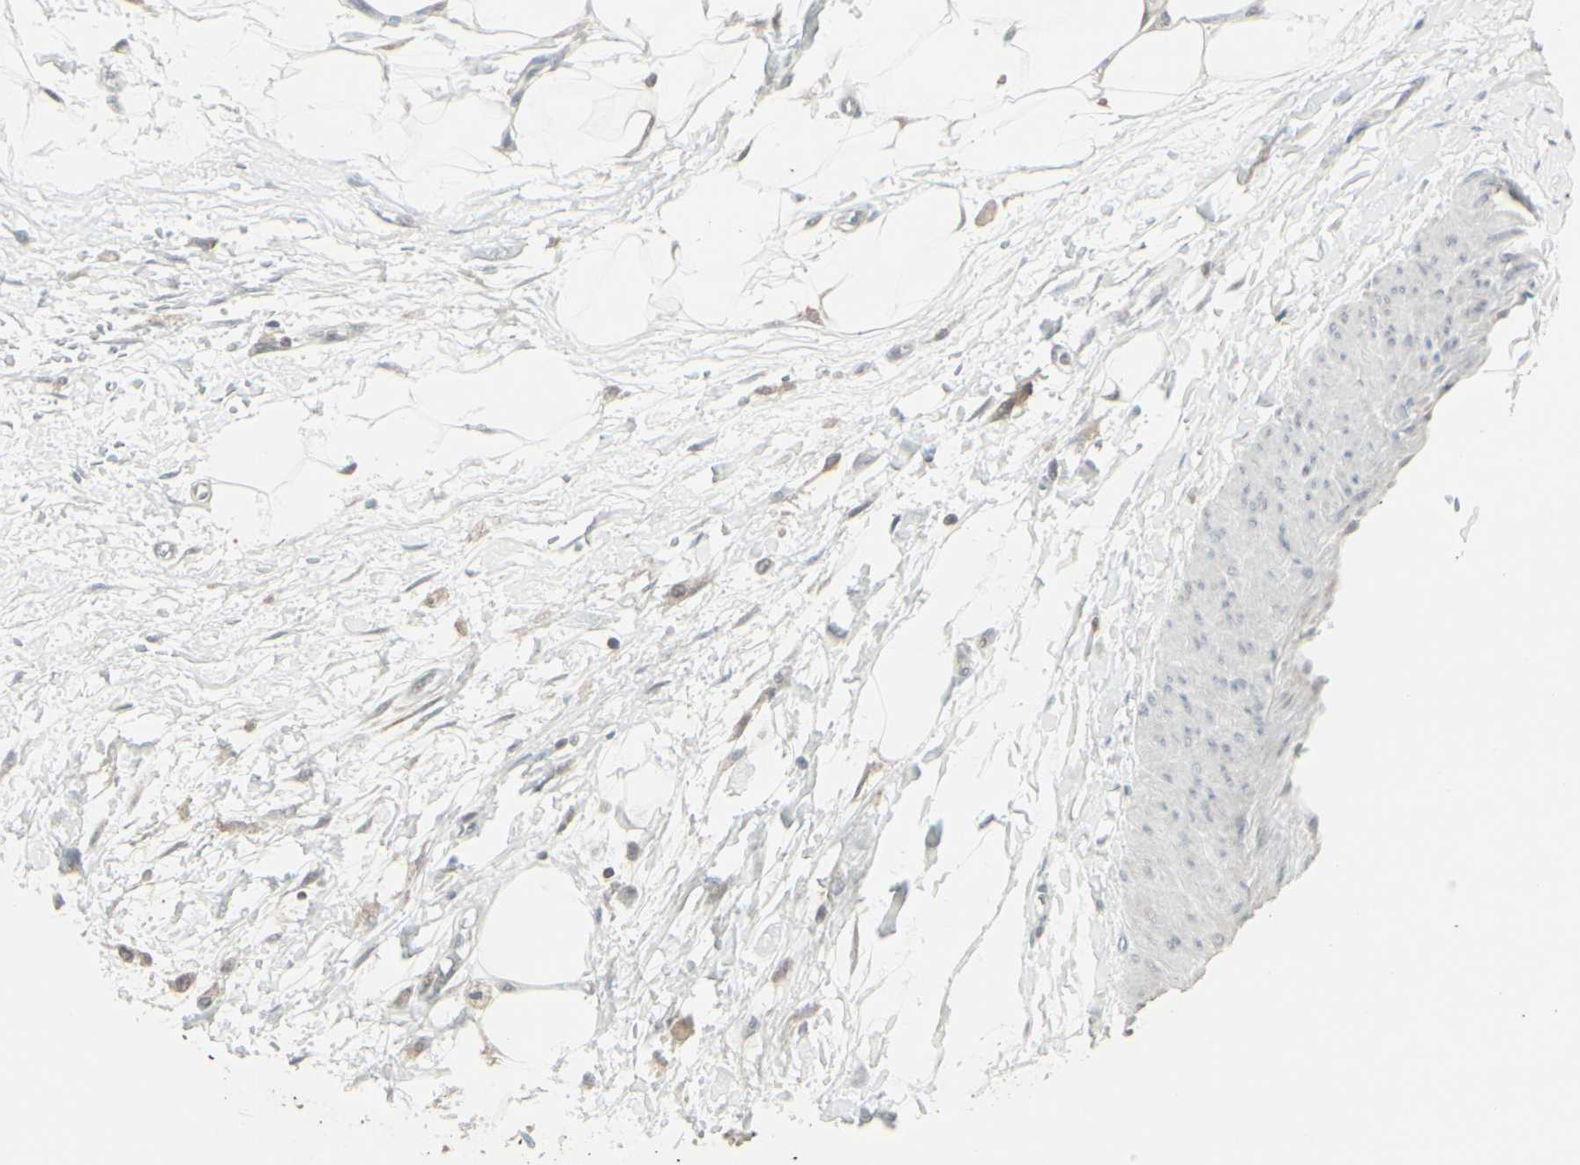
{"staining": {"intensity": "negative", "quantity": "none", "location": "none"}, "tissue": "adipose tissue", "cell_type": "Adipocytes", "image_type": "normal", "snomed": [{"axis": "morphology", "description": "Normal tissue, NOS"}, {"axis": "morphology", "description": "Urothelial carcinoma, High grade"}, {"axis": "topography", "description": "Vascular tissue"}, {"axis": "topography", "description": "Urinary bladder"}], "caption": "Image shows no significant protein expression in adipocytes of unremarkable adipose tissue.", "gene": "SAMSN1", "patient": {"sex": "female", "age": 56}}